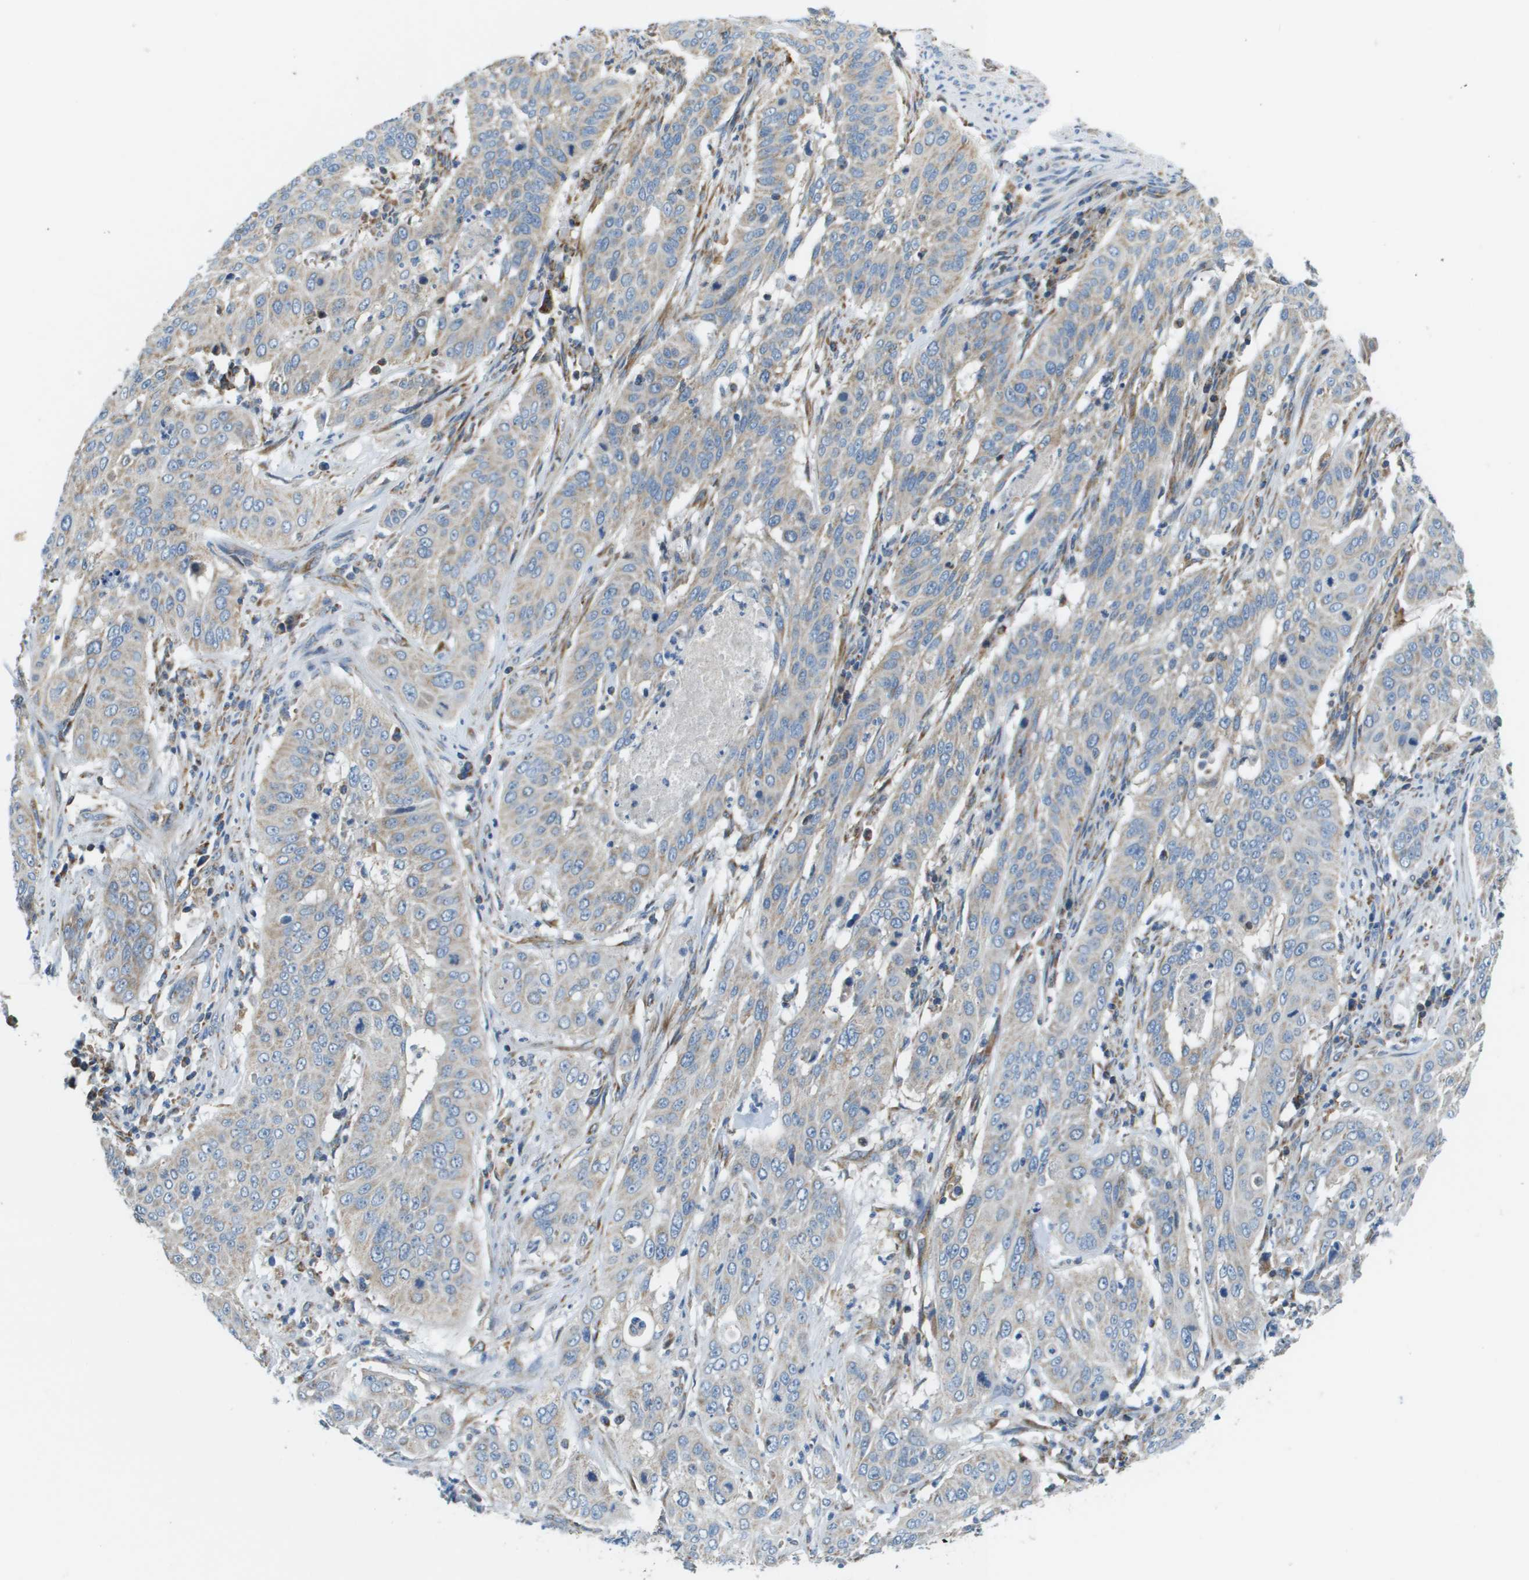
{"staining": {"intensity": "weak", "quantity": "25%-75%", "location": "cytoplasmic/membranous"}, "tissue": "cervical cancer", "cell_type": "Tumor cells", "image_type": "cancer", "snomed": [{"axis": "morphology", "description": "Normal tissue, NOS"}, {"axis": "morphology", "description": "Squamous cell carcinoma, NOS"}, {"axis": "topography", "description": "Cervix"}], "caption": "Immunohistochemical staining of human cervical squamous cell carcinoma displays low levels of weak cytoplasmic/membranous positivity in about 25%-75% of tumor cells. (IHC, brightfield microscopy, high magnification).", "gene": "TAOK3", "patient": {"sex": "female", "age": 39}}